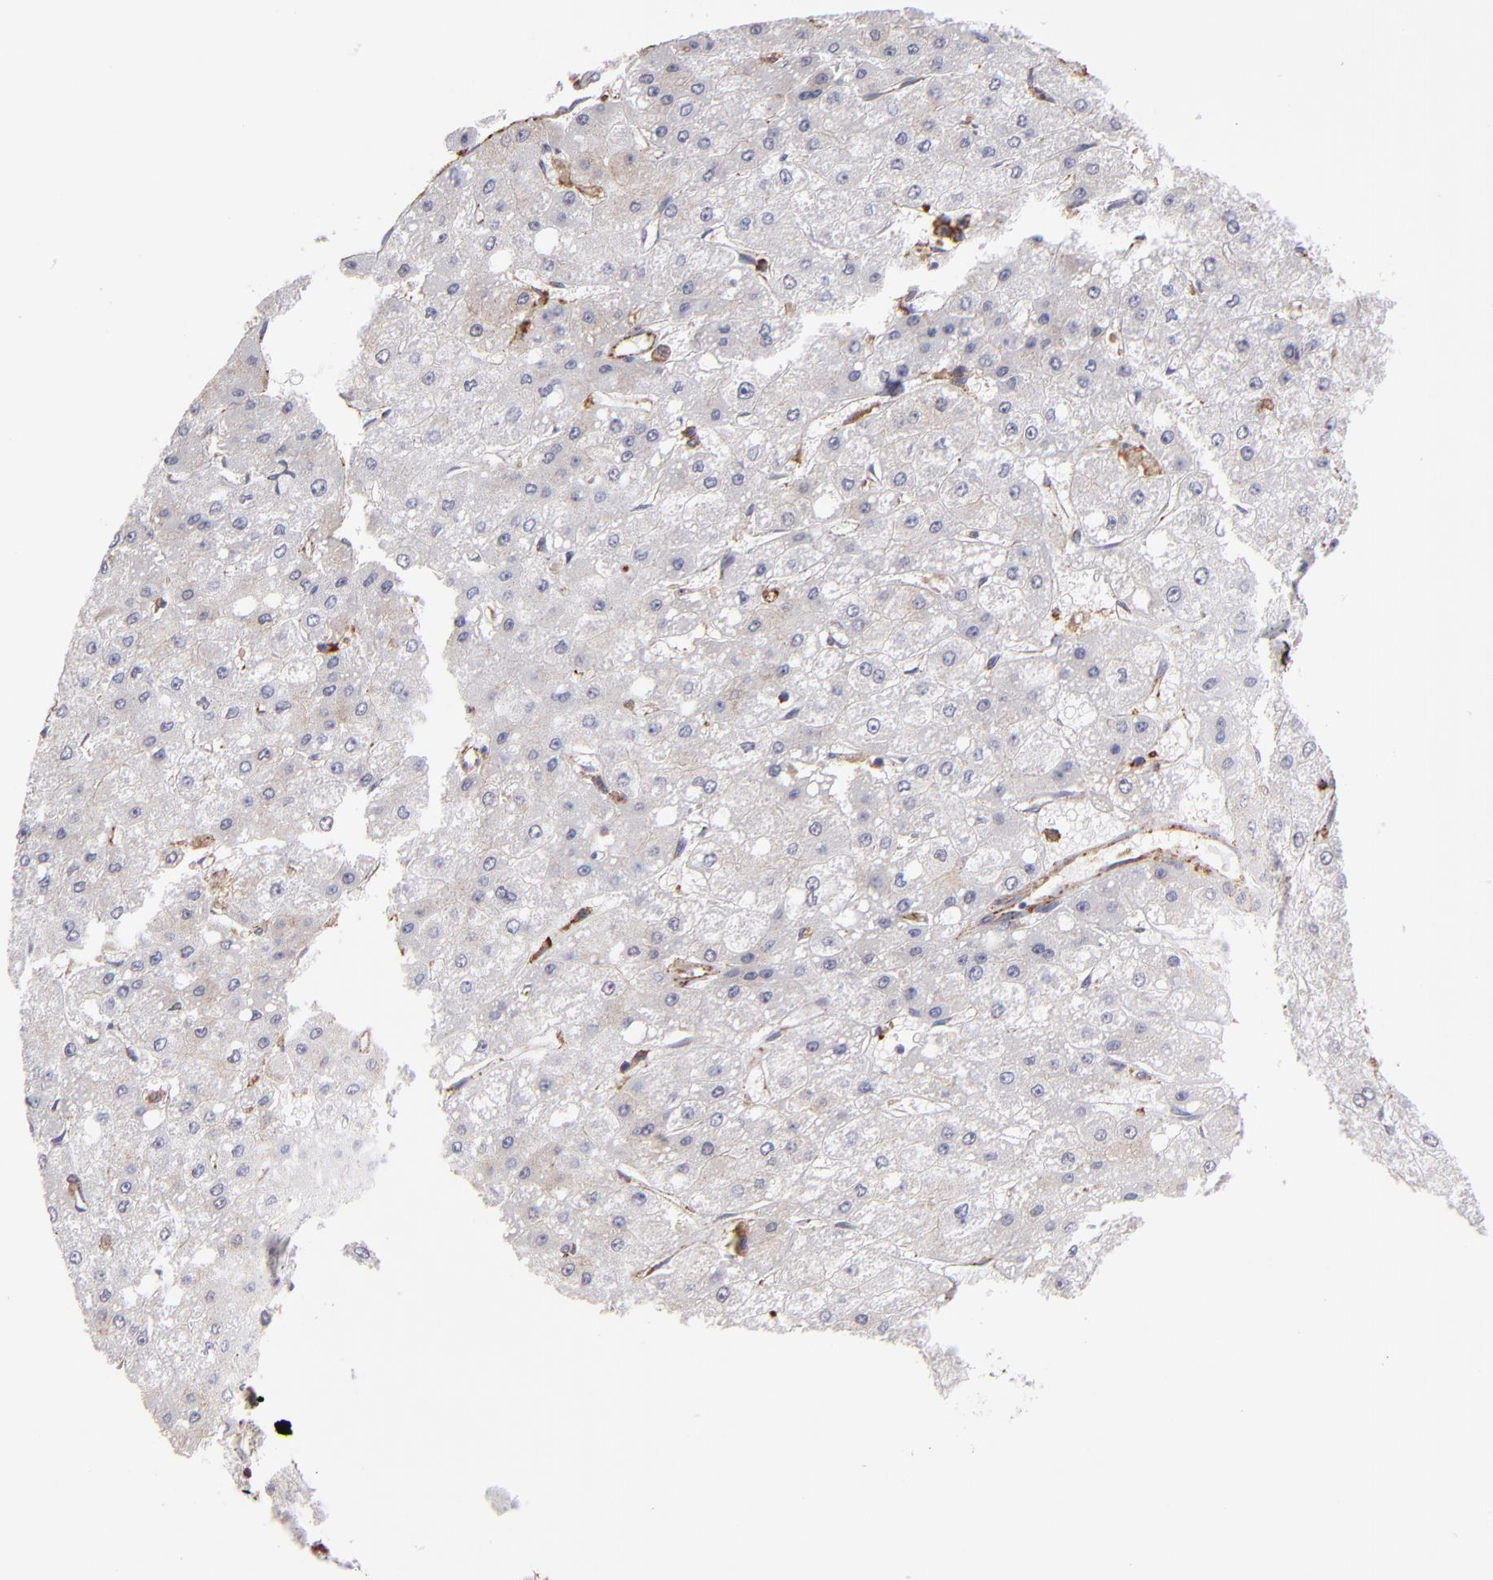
{"staining": {"intensity": "negative", "quantity": "none", "location": "none"}, "tissue": "liver cancer", "cell_type": "Tumor cells", "image_type": "cancer", "snomed": [{"axis": "morphology", "description": "Carcinoma, Hepatocellular, NOS"}, {"axis": "topography", "description": "Liver"}], "caption": "There is no significant positivity in tumor cells of liver cancer (hepatocellular carcinoma).", "gene": "MVP", "patient": {"sex": "female", "age": 52}}